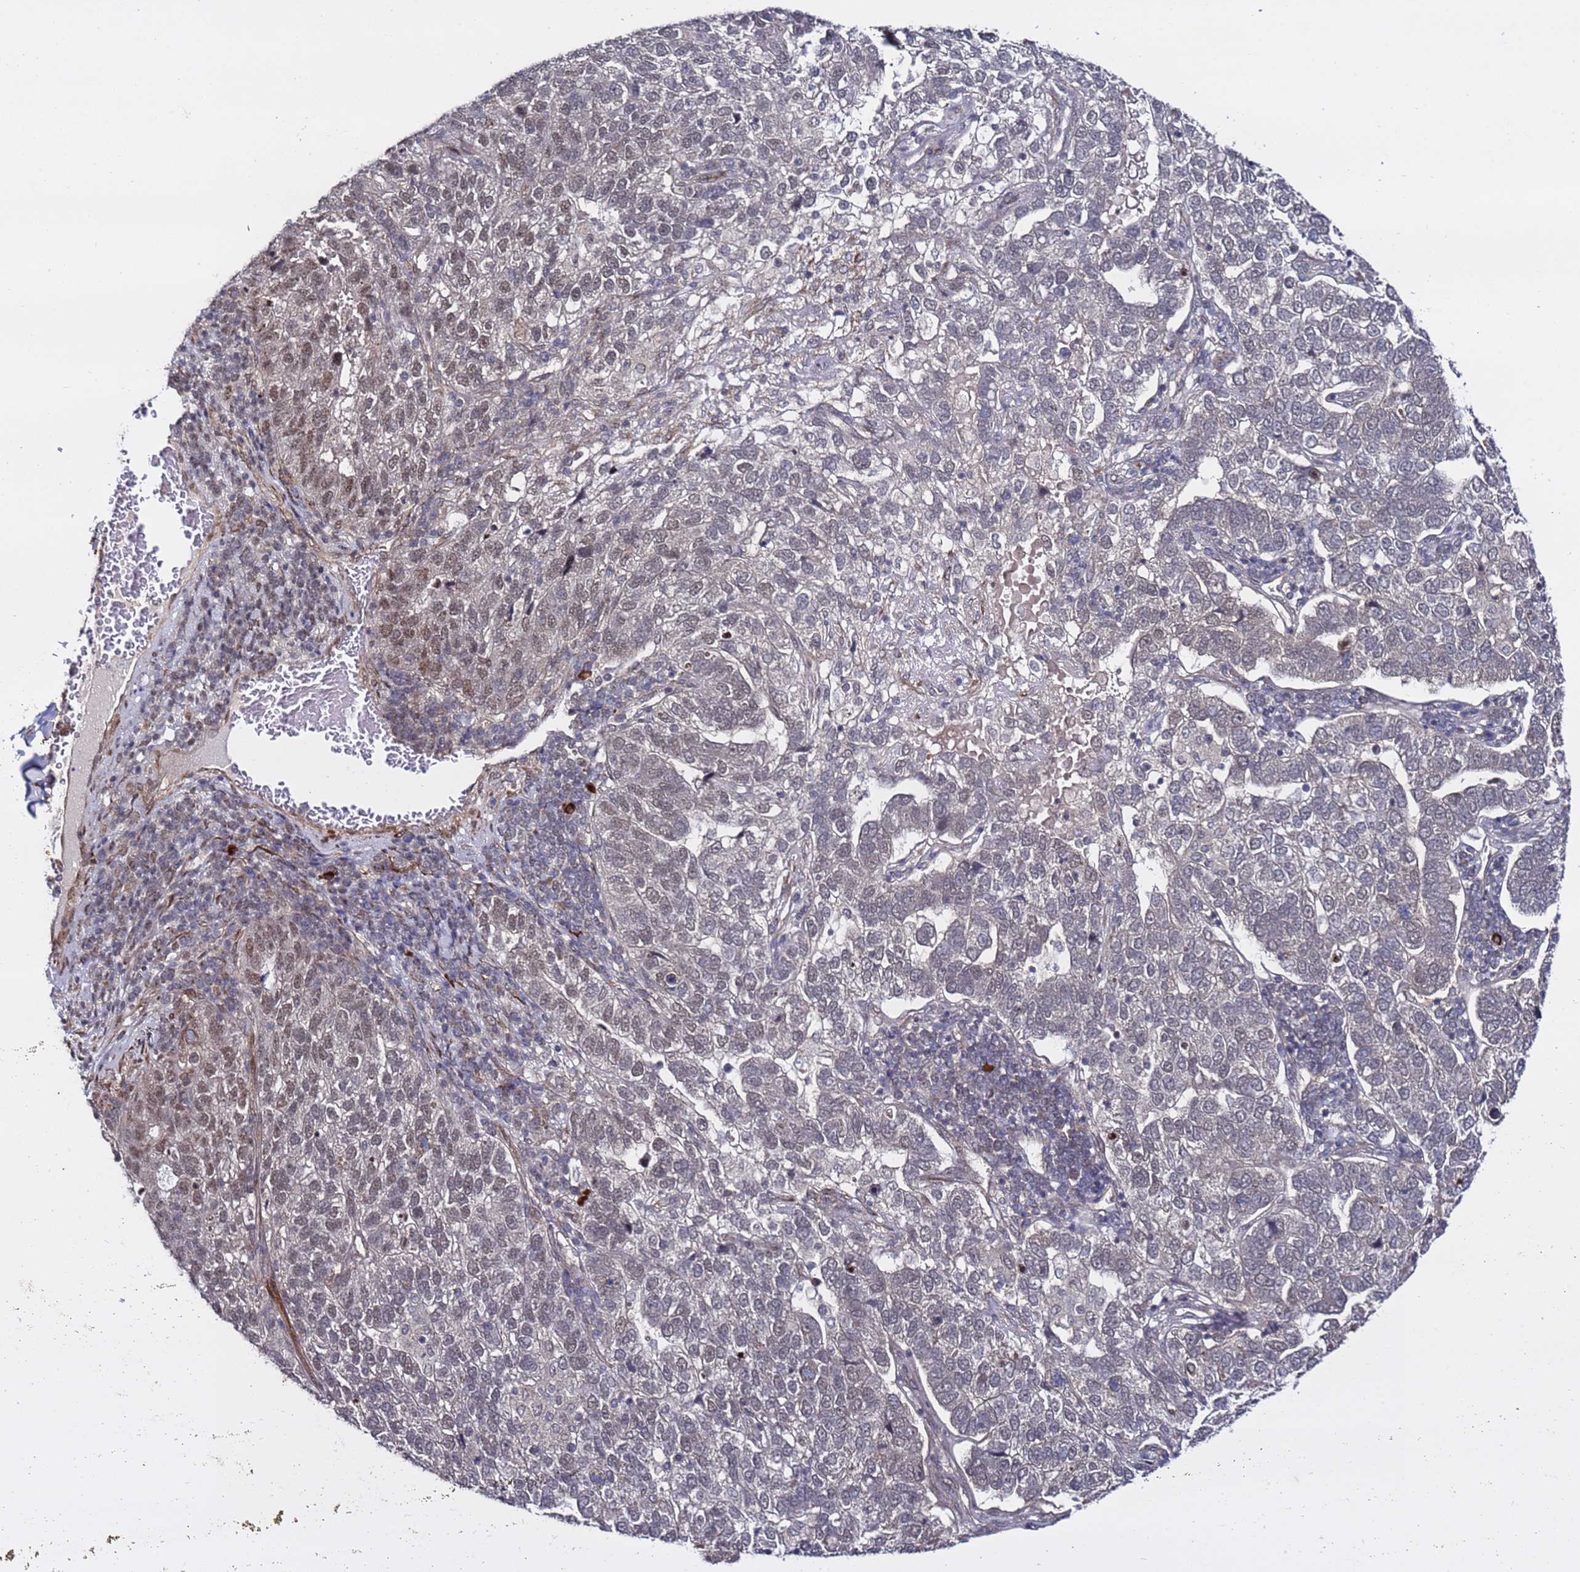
{"staining": {"intensity": "moderate", "quantity": "<25%", "location": "nuclear"}, "tissue": "pancreatic cancer", "cell_type": "Tumor cells", "image_type": "cancer", "snomed": [{"axis": "morphology", "description": "Adenocarcinoma, NOS"}, {"axis": "topography", "description": "Pancreas"}], "caption": "Protein staining reveals moderate nuclear positivity in approximately <25% of tumor cells in adenocarcinoma (pancreatic).", "gene": "POLR2D", "patient": {"sex": "female", "age": 61}}